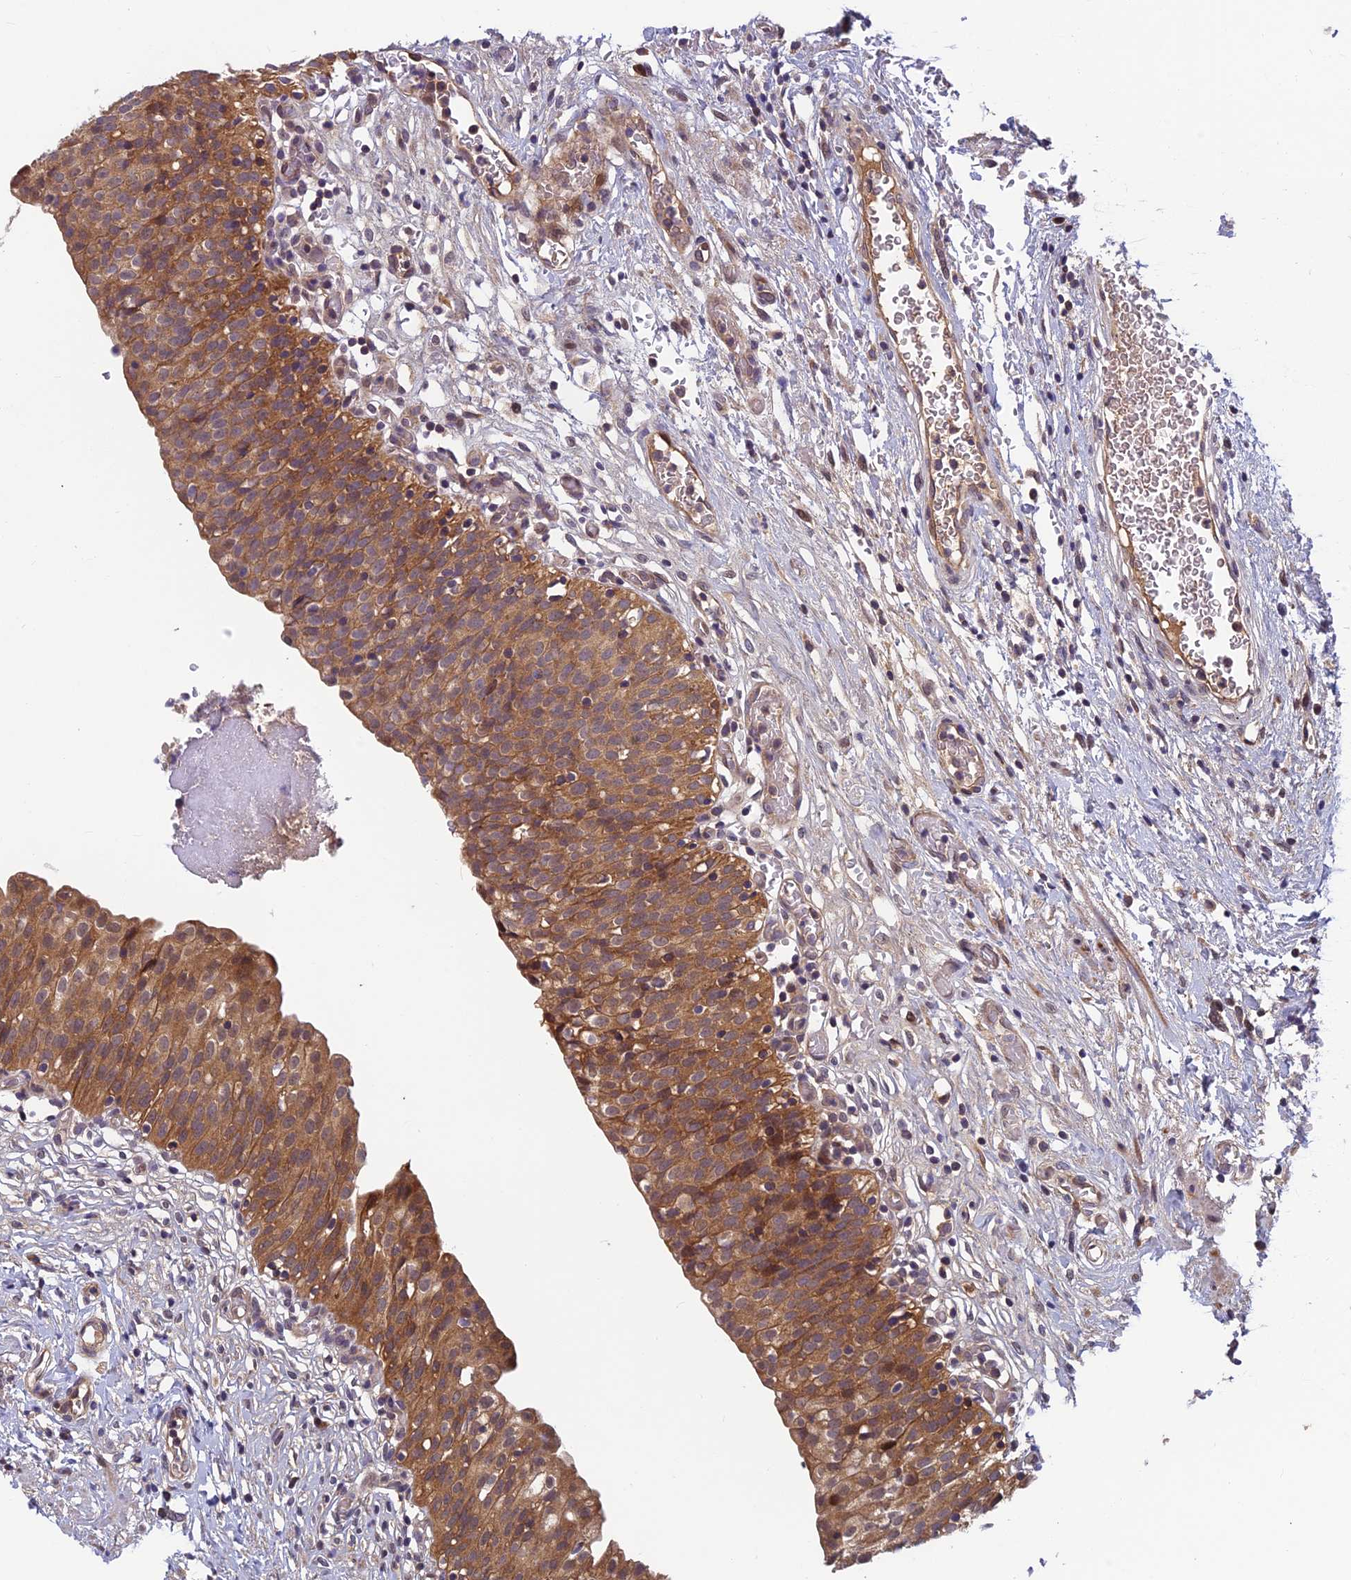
{"staining": {"intensity": "moderate", "quantity": ">75%", "location": "cytoplasmic/membranous,nuclear"}, "tissue": "urinary bladder", "cell_type": "Urothelial cells", "image_type": "normal", "snomed": [{"axis": "morphology", "description": "Normal tissue, NOS"}, {"axis": "topography", "description": "Urinary bladder"}], "caption": "Protein staining of normal urinary bladder displays moderate cytoplasmic/membranous,nuclear expression in about >75% of urothelial cells. Nuclei are stained in blue.", "gene": "CCDC15", "patient": {"sex": "male", "age": 55}}